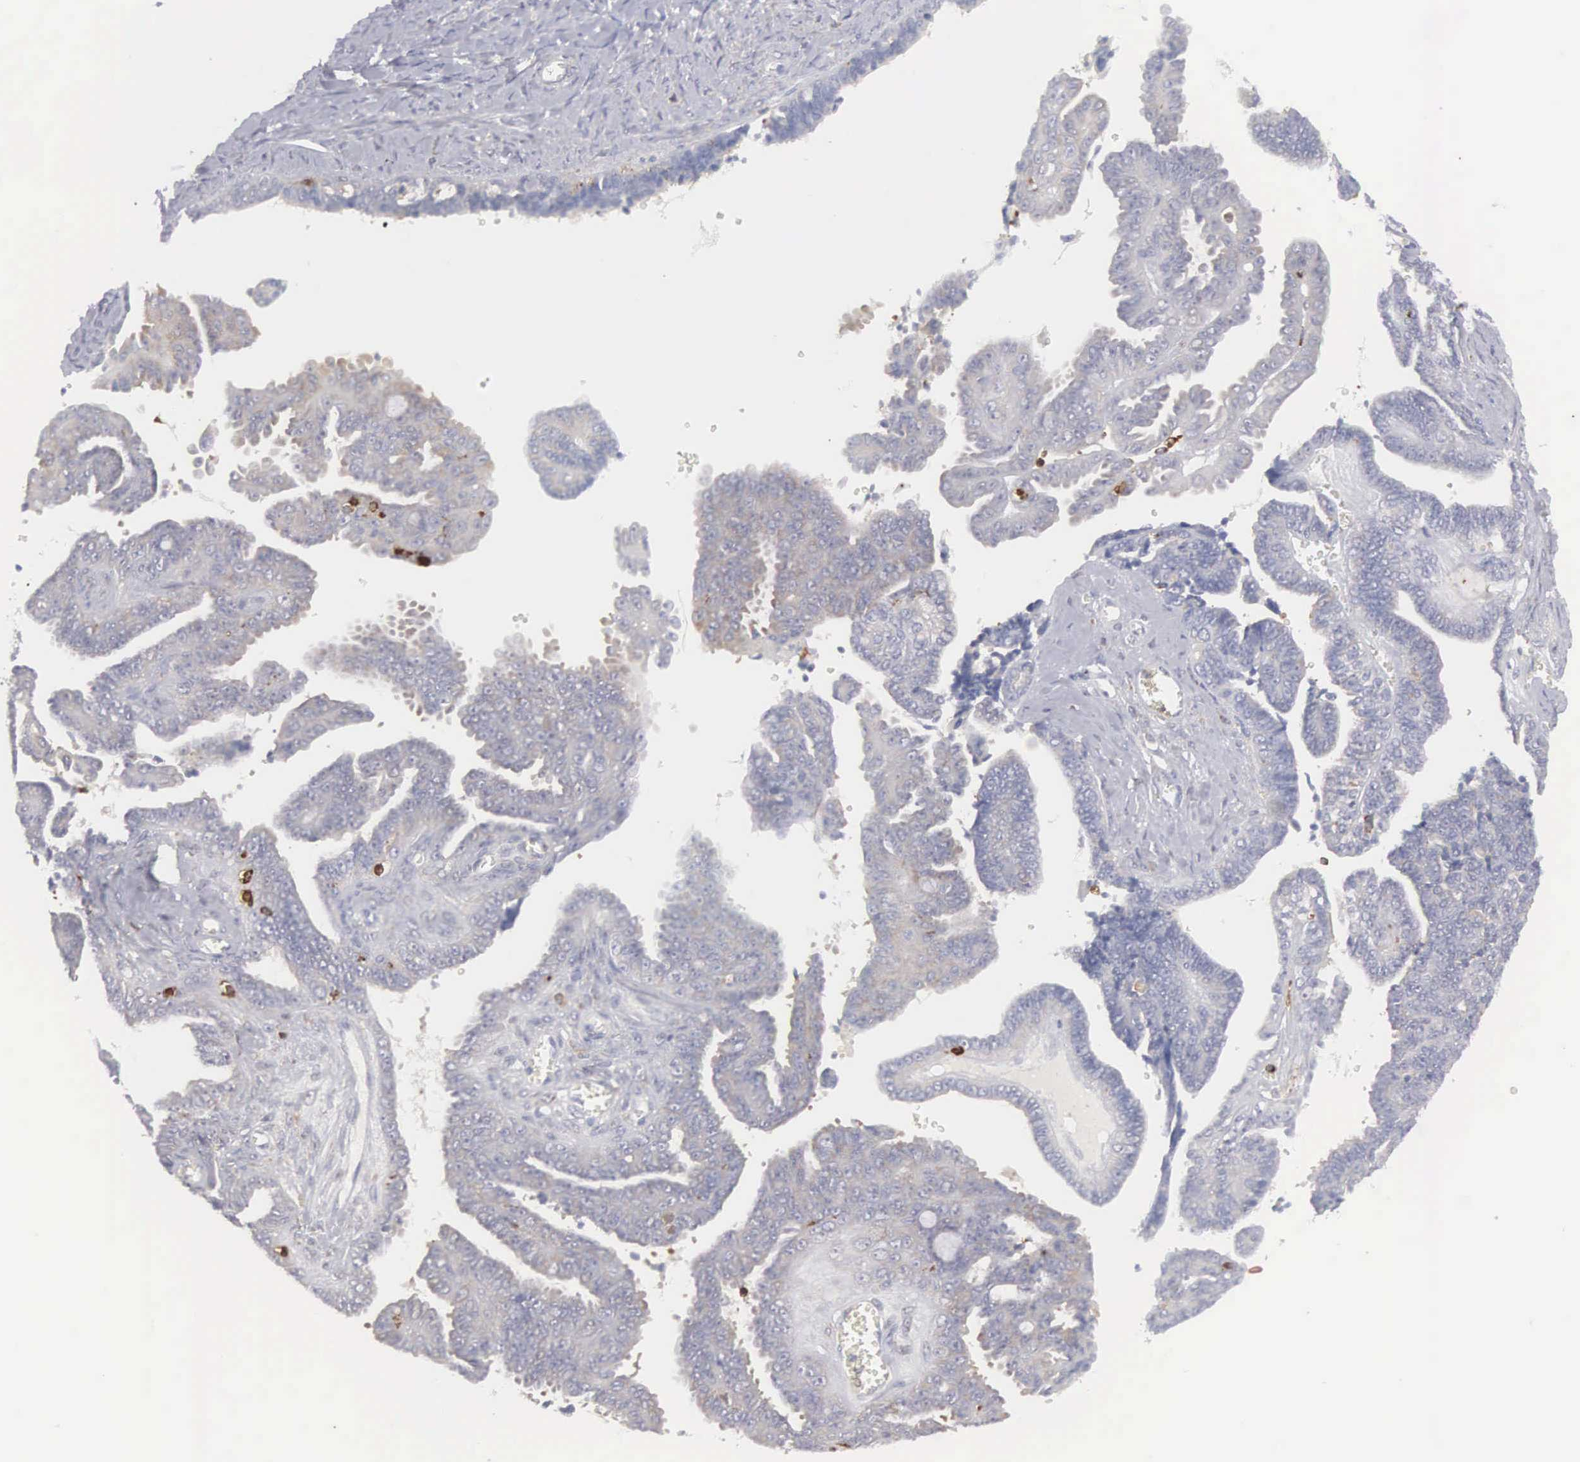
{"staining": {"intensity": "weak", "quantity": "<25%", "location": "cytoplasmic/membranous"}, "tissue": "ovarian cancer", "cell_type": "Tumor cells", "image_type": "cancer", "snomed": [{"axis": "morphology", "description": "Cystadenocarcinoma, serous, NOS"}, {"axis": "topography", "description": "Ovary"}], "caption": "The micrograph reveals no significant expression in tumor cells of ovarian serous cystadenocarcinoma.", "gene": "SH3BP1", "patient": {"sex": "female", "age": 71}}